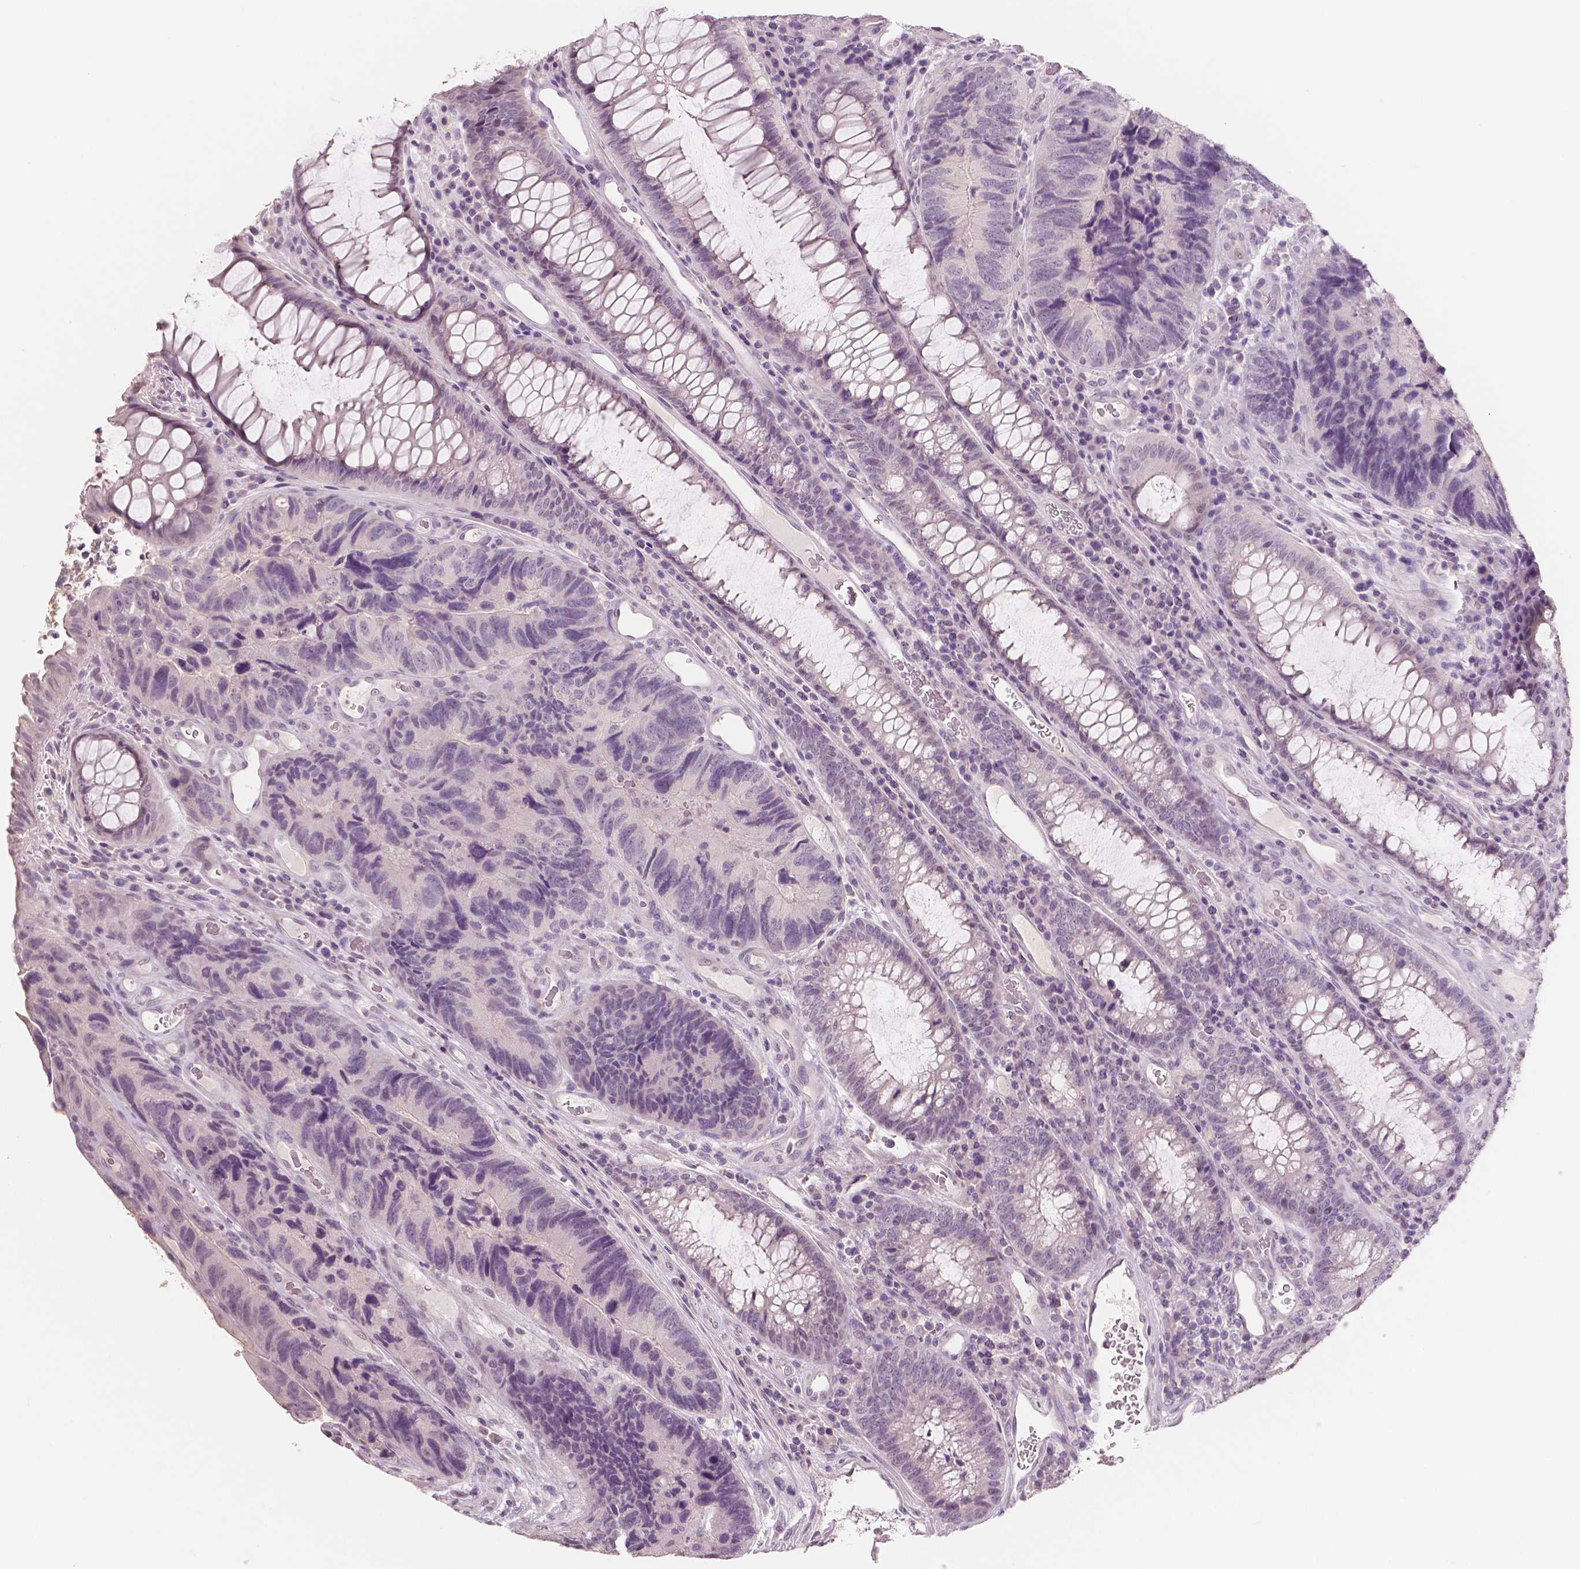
{"staining": {"intensity": "negative", "quantity": "none", "location": "none"}, "tissue": "colorectal cancer", "cell_type": "Tumor cells", "image_type": "cancer", "snomed": [{"axis": "morphology", "description": "Adenocarcinoma, NOS"}, {"axis": "topography", "description": "Colon"}], "caption": "Immunohistochemistry of colorectal cancer (adenocarcinoma) exhibits no staining in tumor cells. (DAB immunohistochemistry (IHC), high magnification).", "gene": "NECAB1", "patient": {"sex": "female", "age": 67}}